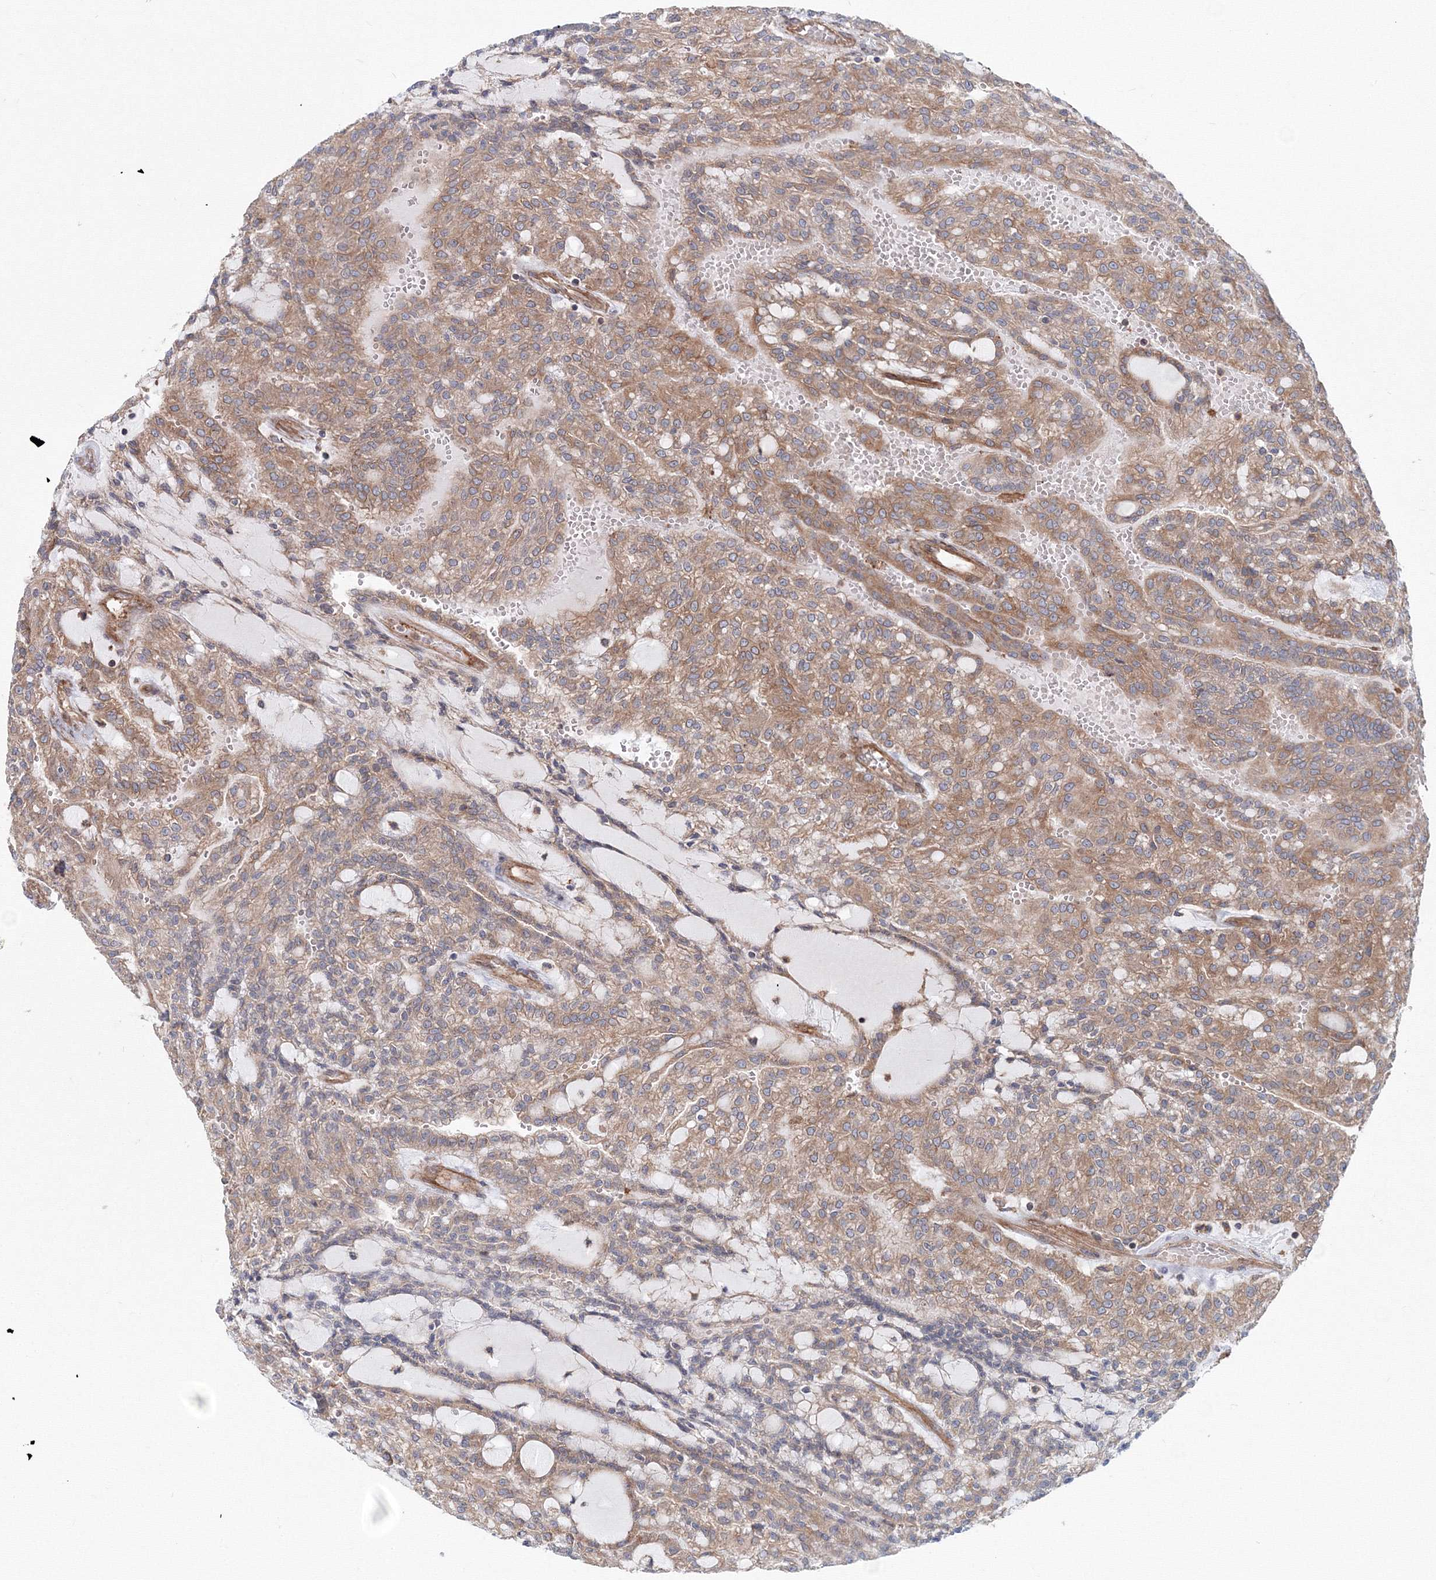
{"staining": {"intensity": "moderate", "quantity": ">75%", "location": "cytoplasmic/membranous"}, "tissue": "renal cancer", "cell_type": "Tumor cells", "image_type": "cancer", "snomed": [{"axis": "morphology", "description": "Adenocarcinoma, NOS"}, {"axis": "topography", "description": "Kidney"}], "caption": "Protein staining of renal cancer (adenocarcinoma) tissue exhibits moderate cytoplasmic/membranous staining in about >75% of tumor cells.", "gene": "EXOC1", "patient": {"sex": "male", "age": 63}}